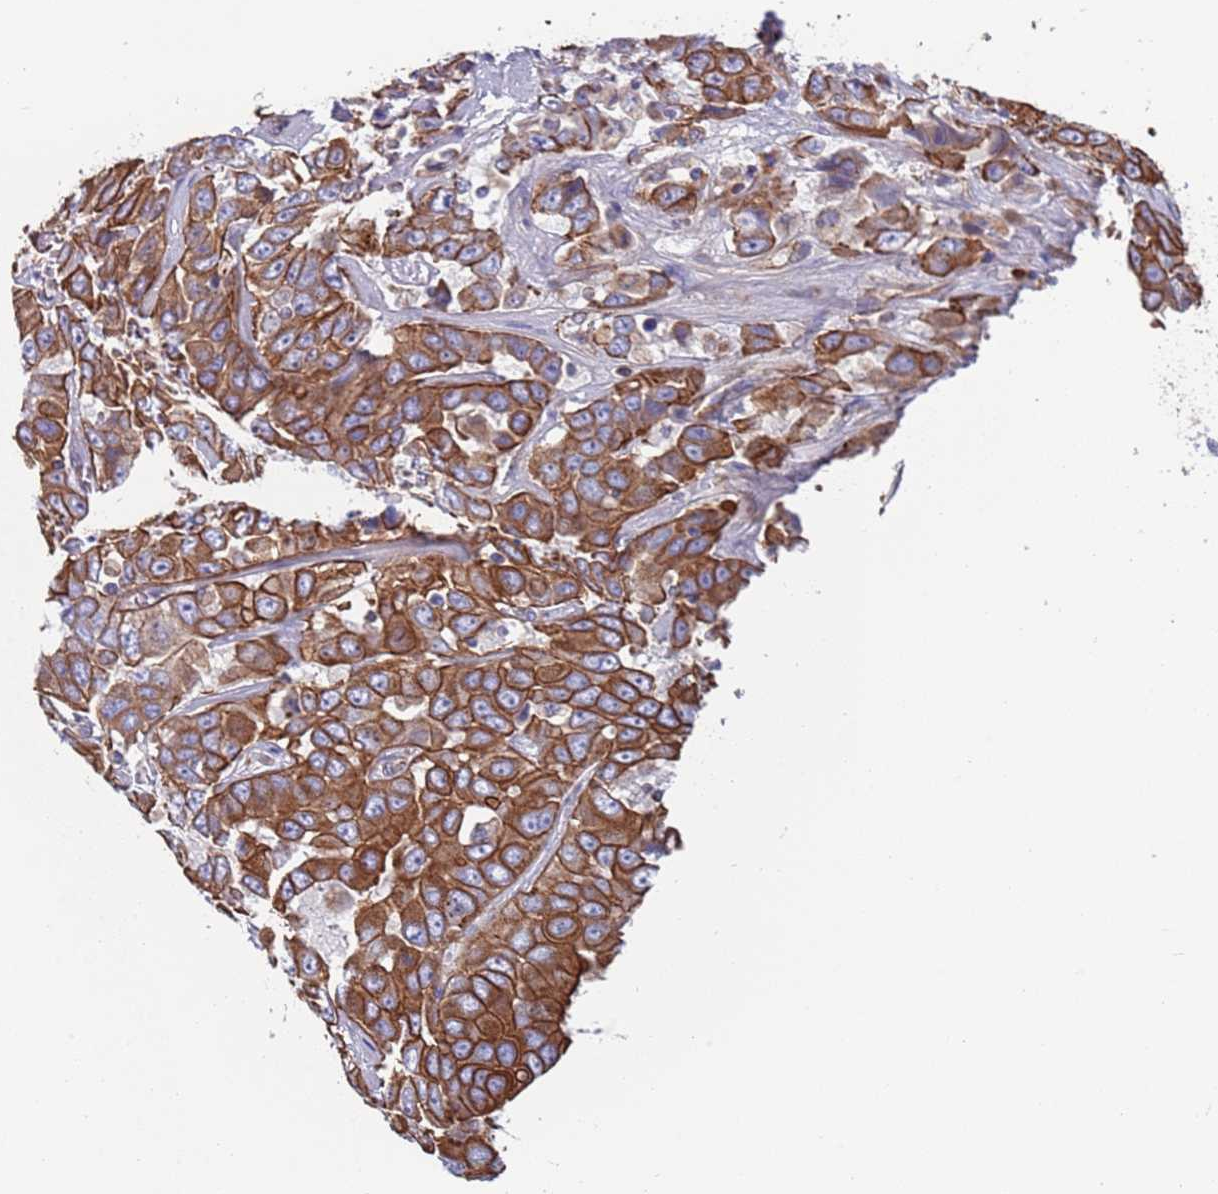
{"staining": {"intensity": "strong", "quantity": ">75%", "location": "cytoplasmic/membranous"}, "tissue": "liver cancer", "cell_type": "Tumor cells", "image_type": "cancer", "snomed": [{"axis": "morphology", "description": "Cholangiocarcinoma"}, {"axis": "topography", "description": "Liver"}], "caption": "There is high levels of strong cytoplasmic/membranous staining in tumor cells of liver cancer, as demonstrated by immunohistochemical staining (brown color).", "gene": "JAKMIP2", "patient": {"sex": "female", "age": 52}}